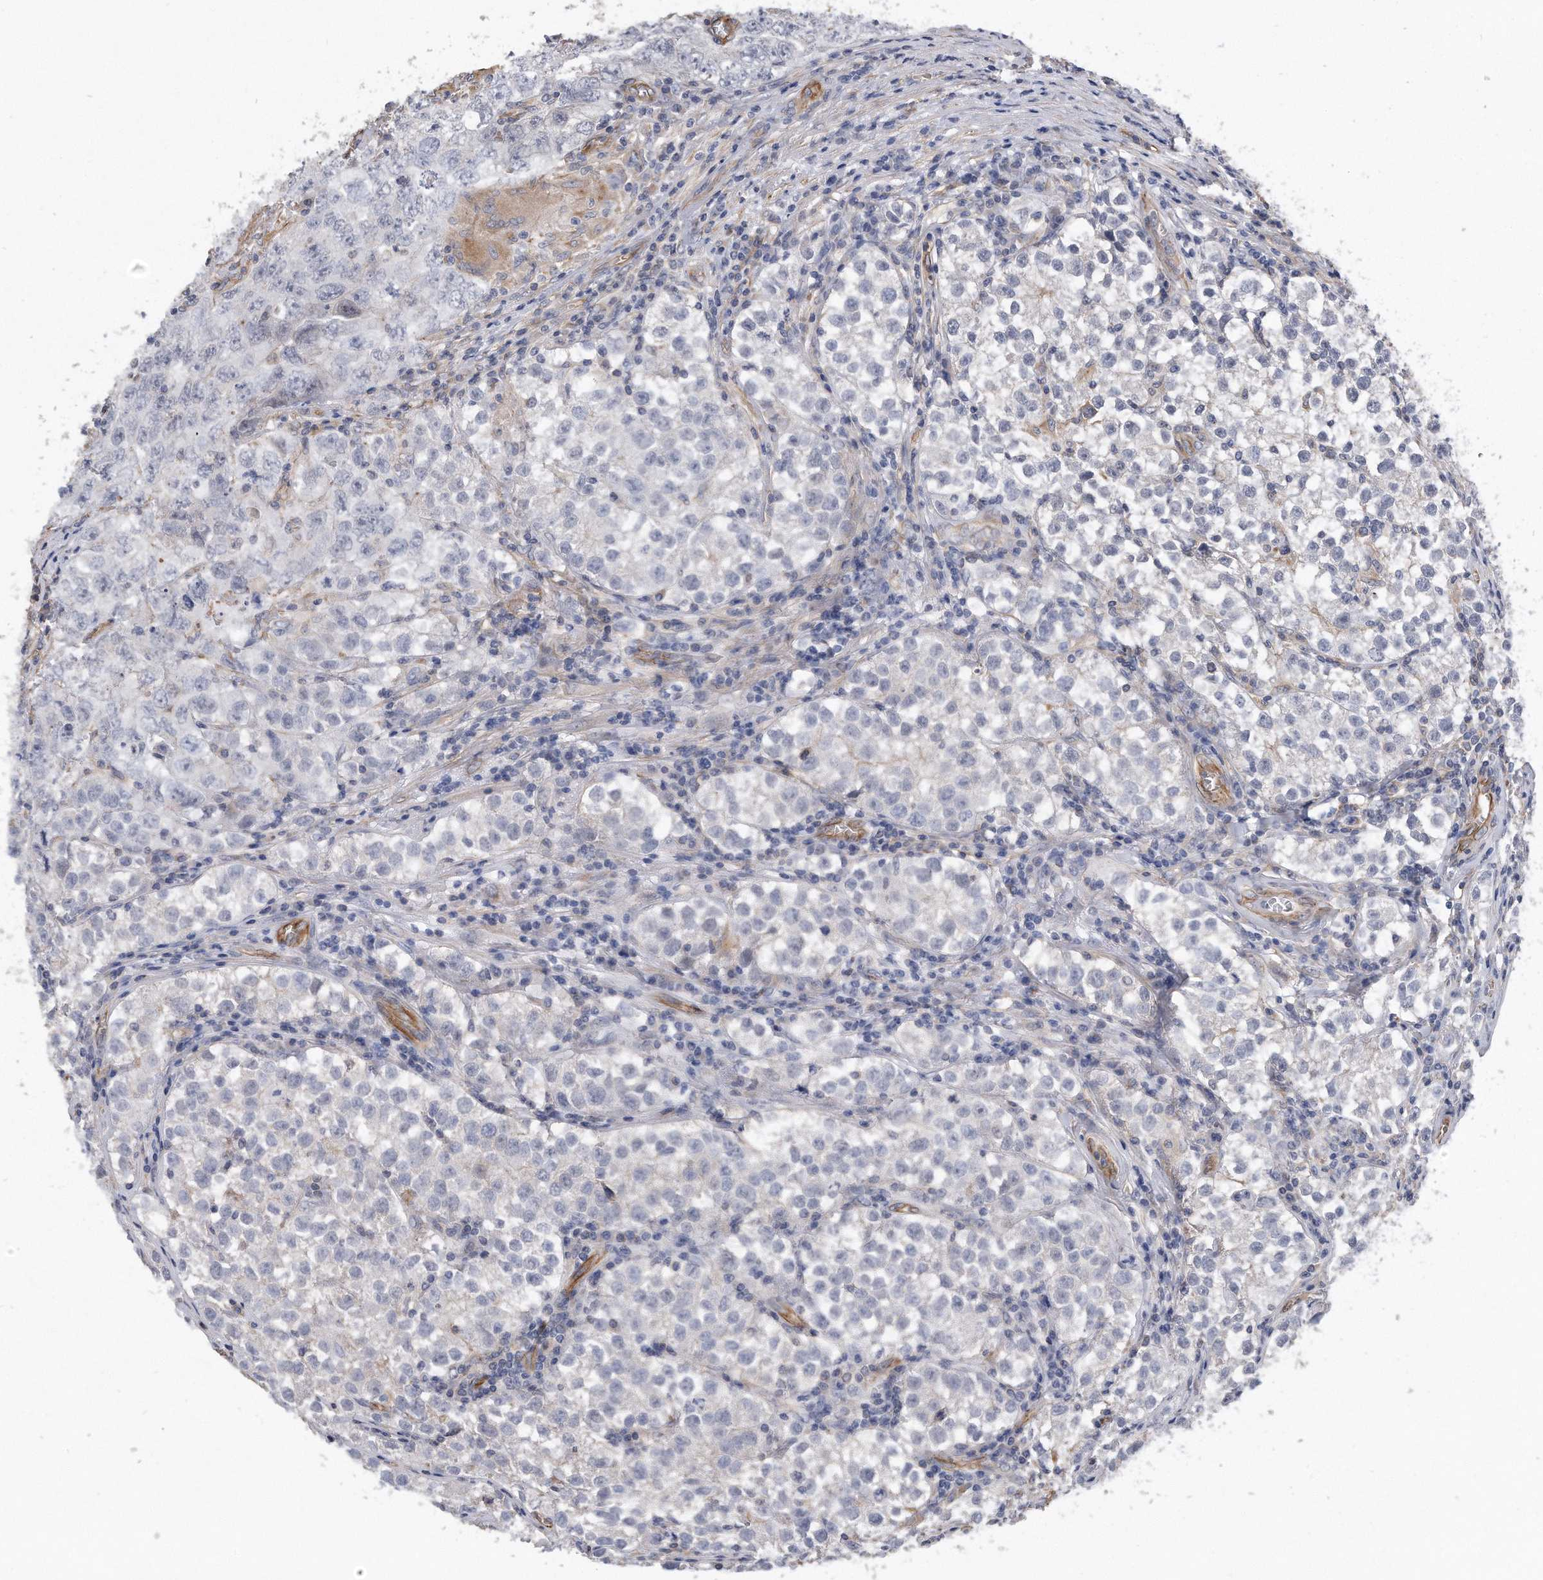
{"staining": {"intensity": "negative", "quantity": "none", "location": "none"}, "tissue": "testis cancer", "cell_type": "Tumor cells", "image_type": "cancer", "snomed": [{"axis": "morphology", "description": "Seminoma, NOS"}, {"axis": "morphology", "description": "Carcinoma, Embryonal, NOS"}, {"axis": "topography", "description": "Testis"}], "caption": "This is an immunohistochemistry (IHC) image of human testis cancer (seminoma). There is no expression in tumor cells.", "gene": "GPC1", "patient": {"sex": "male", "age": 43}}